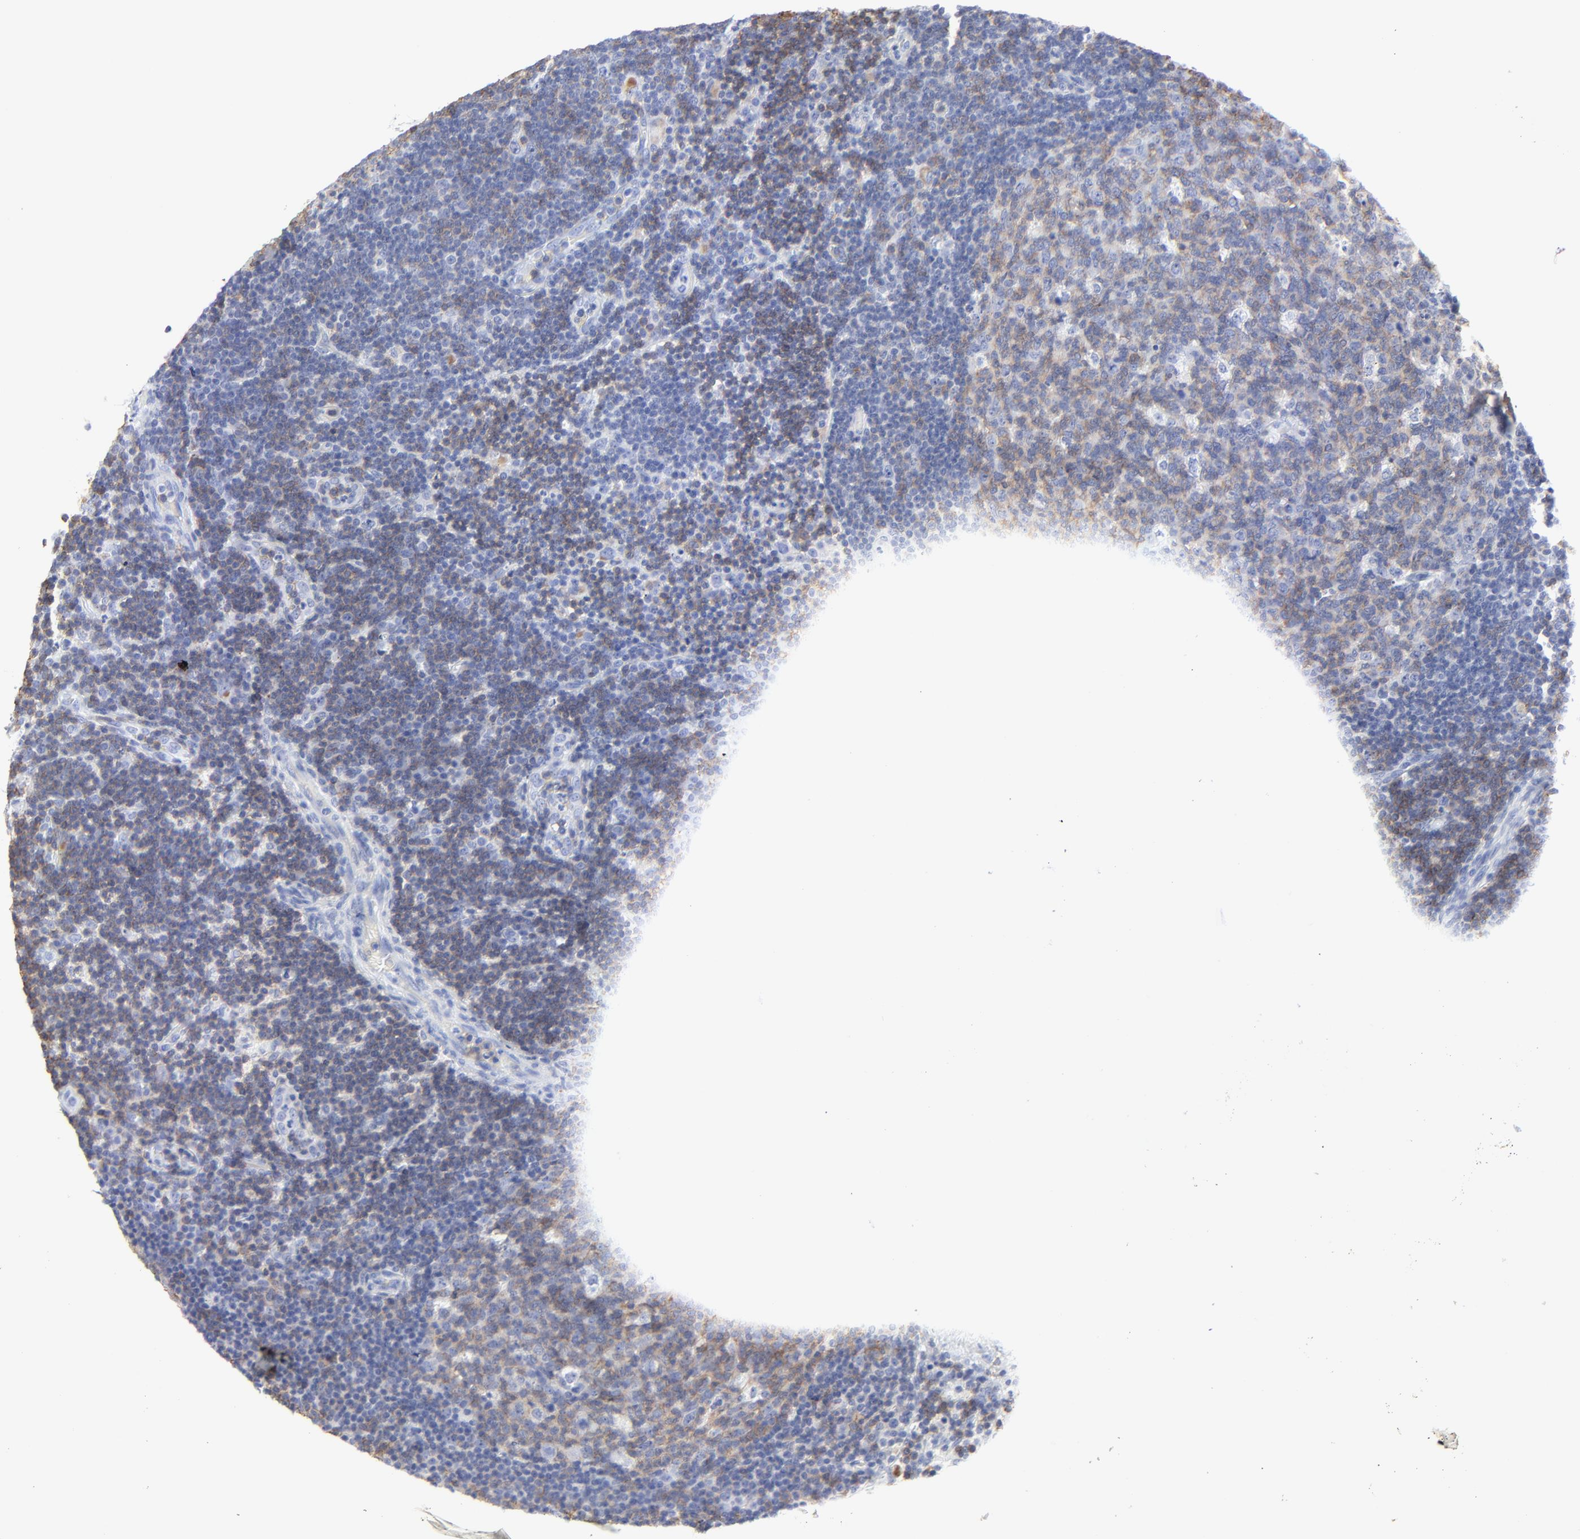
{"staining": {"intensity": "weak", "quantity": "25%-75%", "location": "cytoplasmic/membranous"}, "tissue": "lymph node", "cell_type": "Germinal center cells", "image_type": "normal", "snomed": [{"axis": "morphology", "description": "Normal tissue, NOS"}, {"axis": "morphology", "description": "Squamous cell carcinoma, metastatic, NOS"}, {"axis": "topography", "description": "Lymph node"}], "caption": "A high-resolution histopathology image shows immunohistochemistry staining of benign lymph node, which reveals weak cytoplasmic/membranous expression in approximately 25%-75% of germinal center cells. The protein of interest is shown in brown color, while the nuclei are stained blue.", "gene": "LCK", "patient": {"sex": "female", "age": 53}}